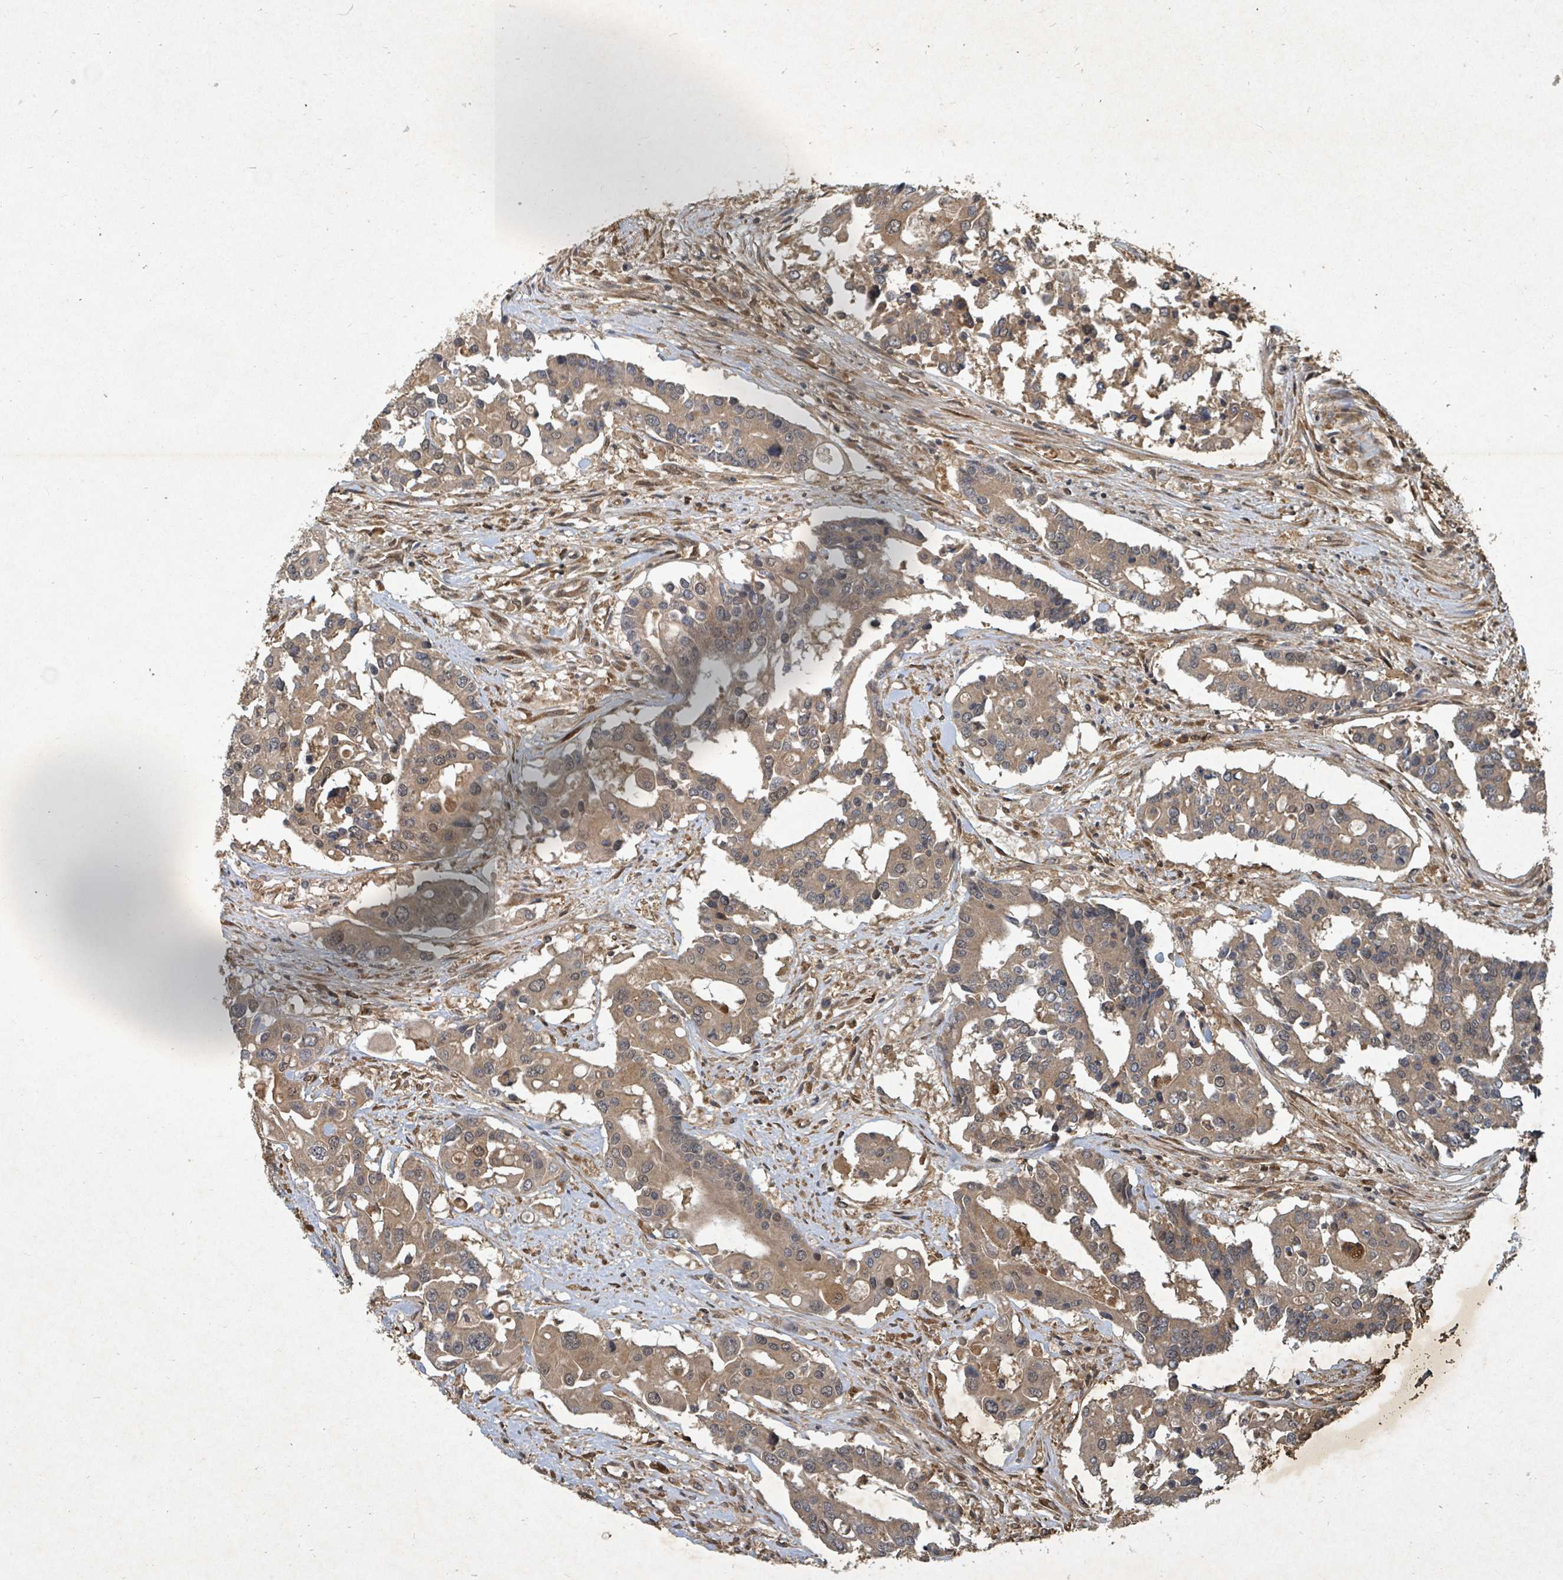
{"staining": {"intensity": "moderate", "quantity": ">75%", "location": "cytoplasmic/membranous"}, "tissue": "colorectal cancer", "cell_type": "Tumor cells", "image_type": "cancer", "snomed": [{"axis": "morphology", "description": "Adenocarcinoma, NOS"}, {"axis": "topography", "description": "Colon"}], "caption": "Protein staining demonstrates moderate cytoplasmic/membranous staining in about >75% of tumor cells in colorectal cancer (adenocarcinoma). (Brightfield microscopy of DAB IHC at high magnification).", "gene": "KDM4E", "patient": {"sex": "male", "age": 77}}